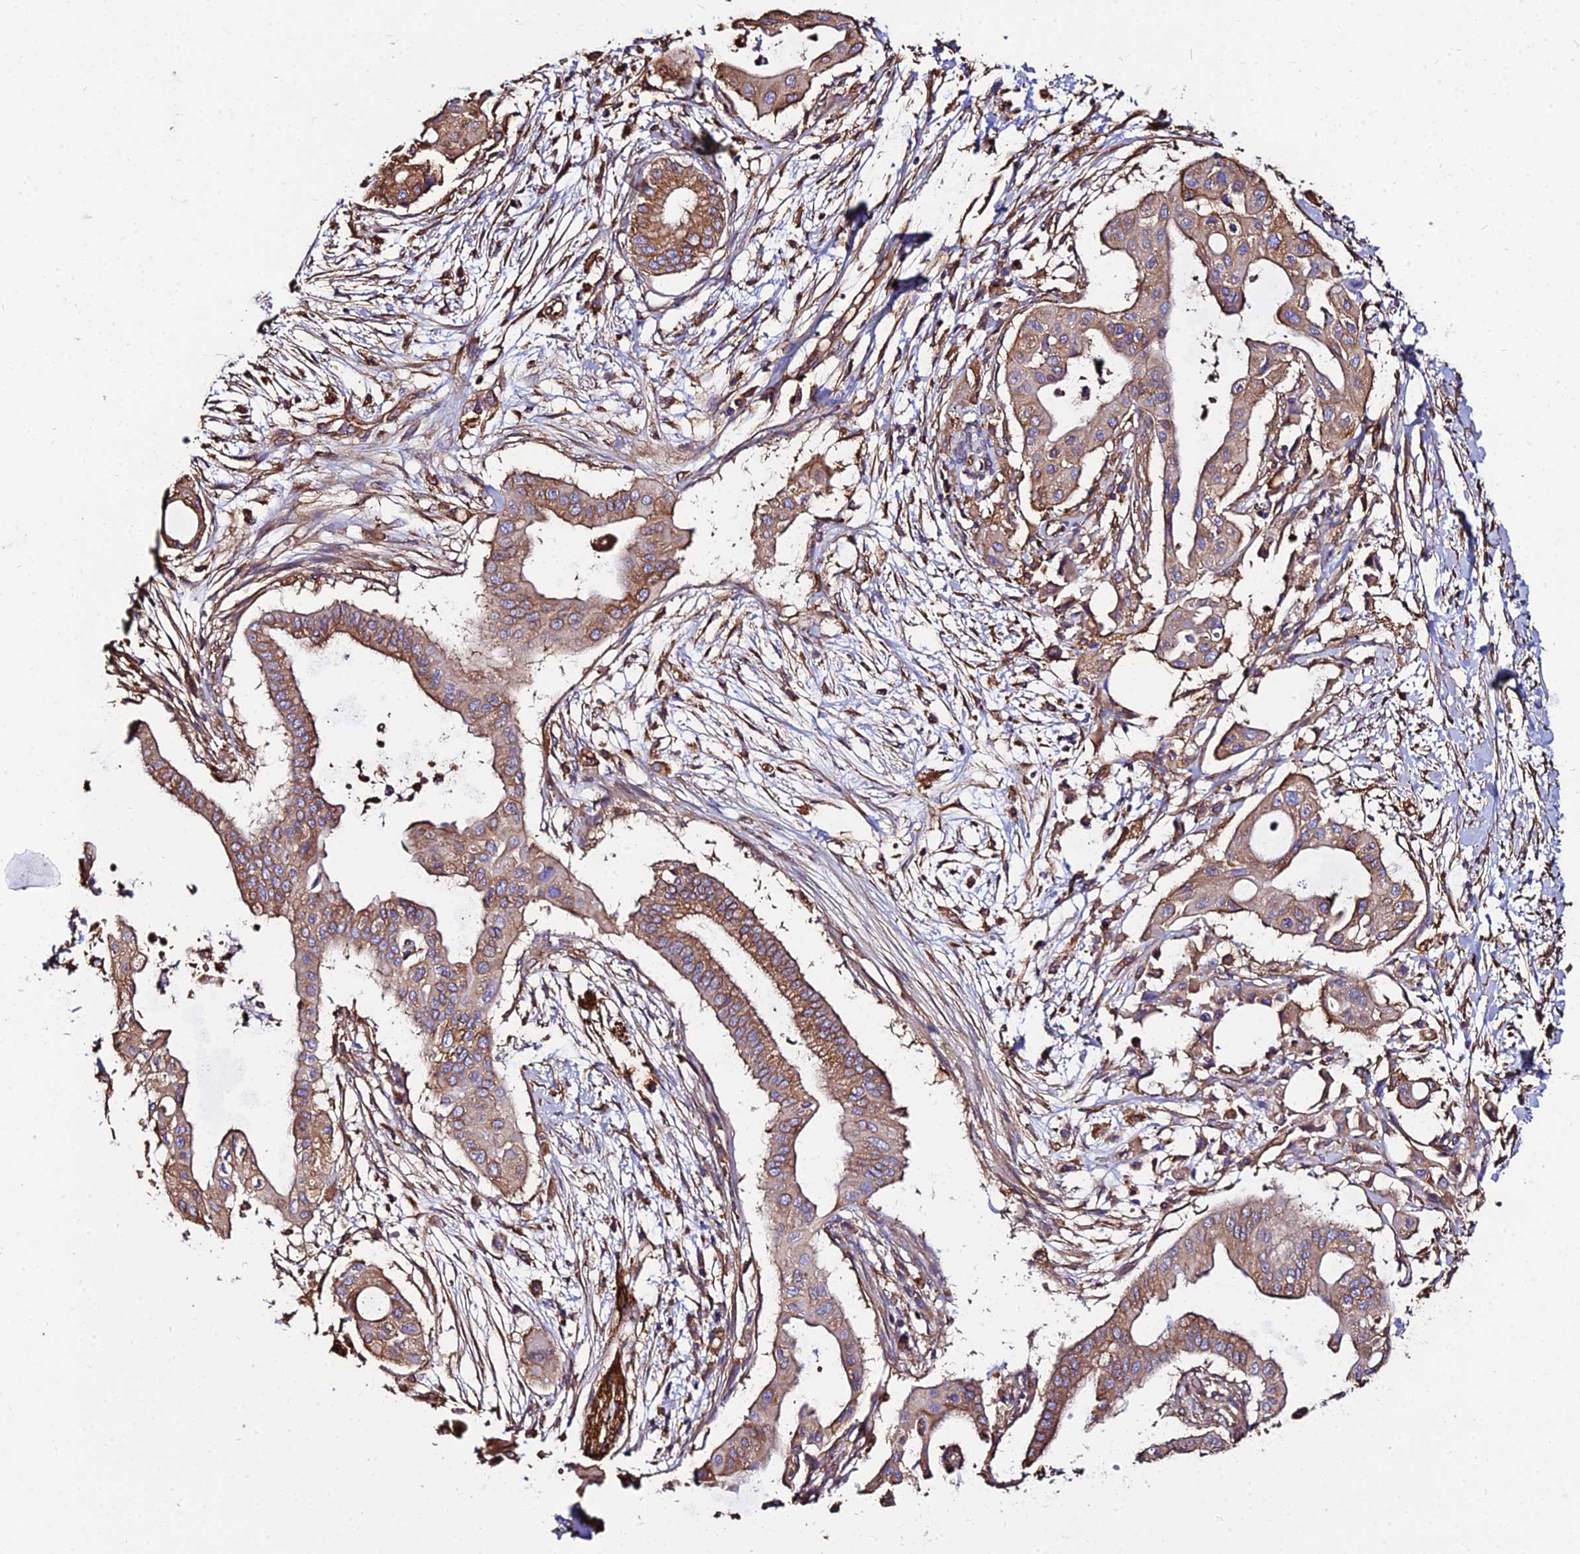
{"staining": {"intensity": "moderate", "quantity": ">75%", "location": "cytoplasmic/membranous"}, "tissue": "pancreatic cancer", "cell_type": "Tumor cells", "image_type": "cancer", "snomed": [{"axis": "morphology", "description": "Adenocarcinoma, NOS"}, {"axis": "topography", "description": "Pancreas"}], "caption": "Immunohistochemistry of human pancreatic cancer exhibits medium levels of moderate cytoplasmic/membranous expression in about >75% of tumor cells.", "gene": "TUBA3D", "patient": {"sex": "male", "age": 68}}